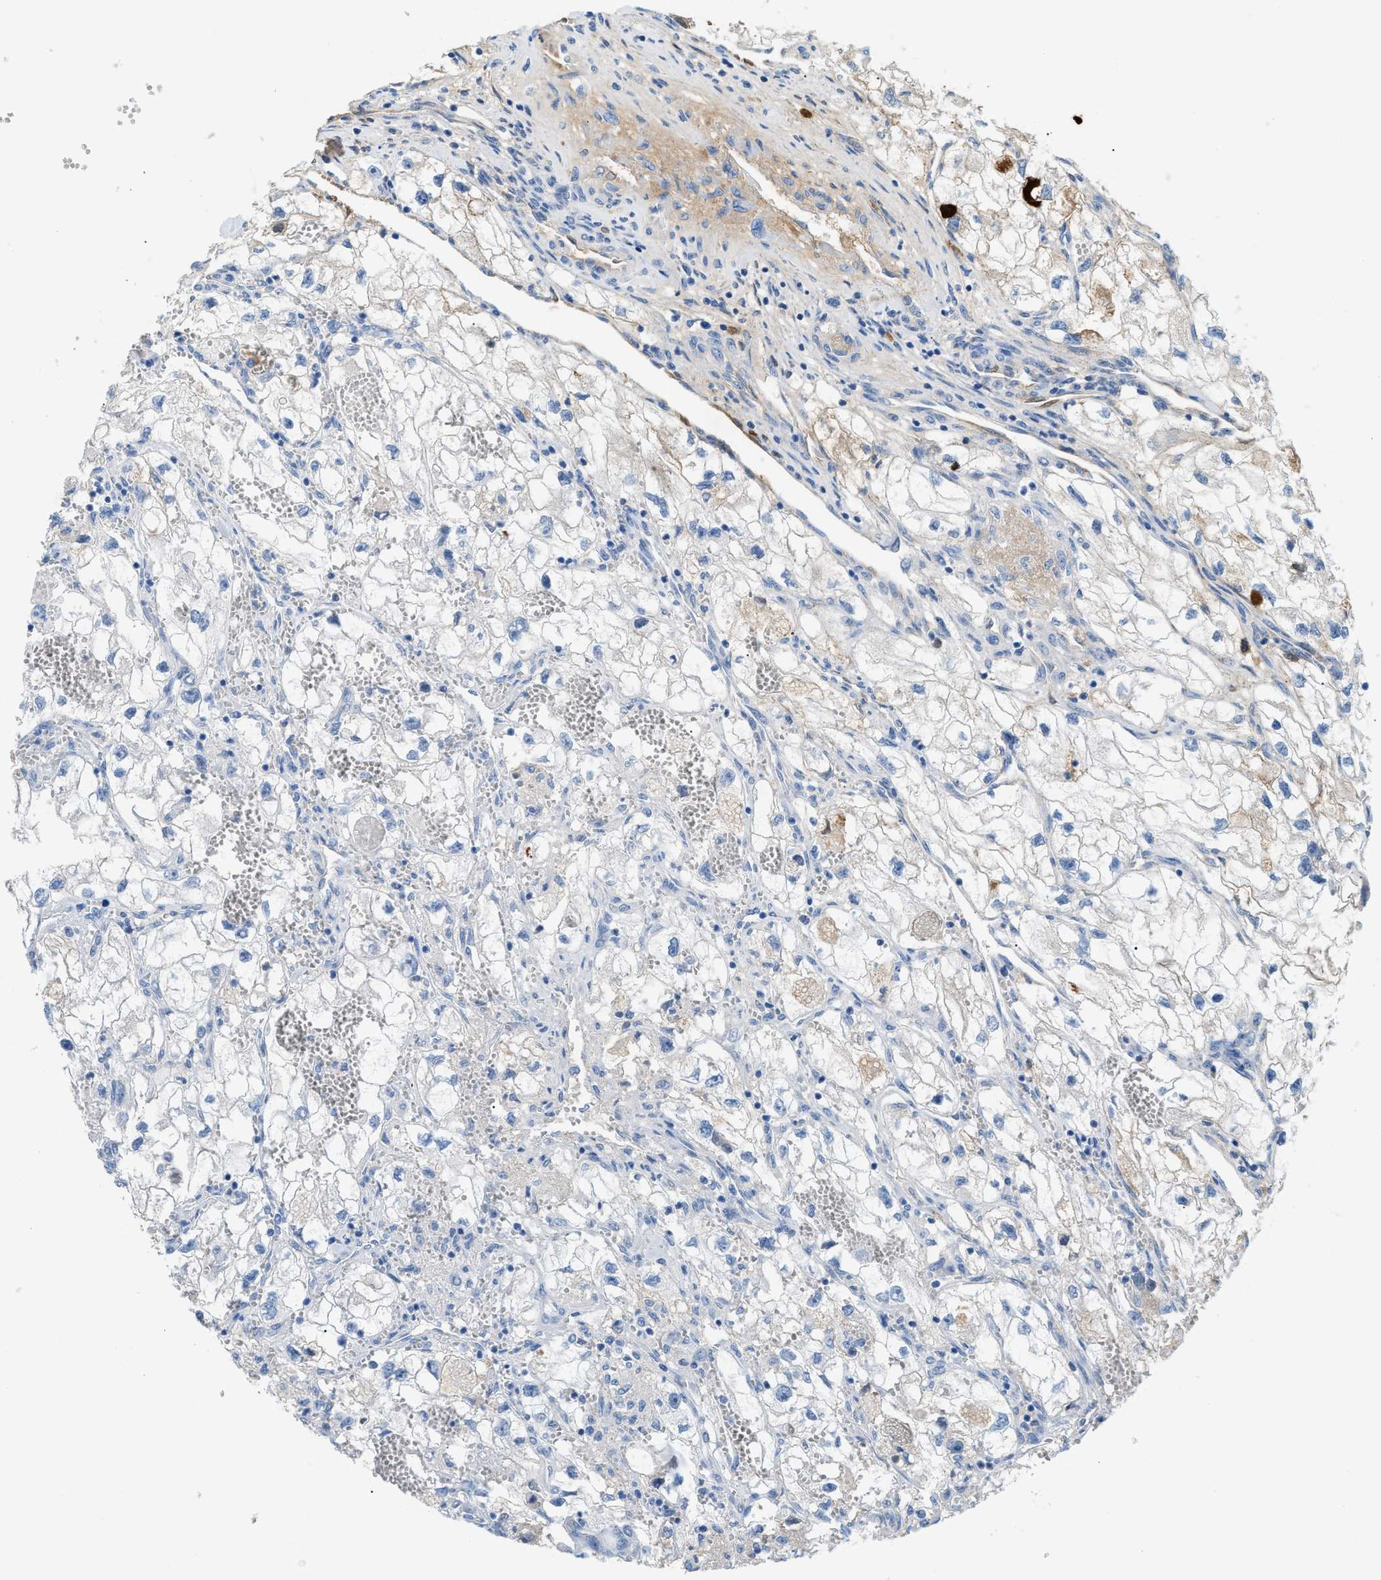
{"staining": {"intensity": "moderate", "quantity": "<25%", "location": "cytoplasmic/membranous"}, "tissue": "renal cancer", "cell_type": "Tumor cells", "image_type": "cancer", "snomed": [{"axis": "morphology", "description": "Adenocarcinoma, NOS"}, {"axis": "topography", "description": "Kidney"}], "caption": "A brown stain labels moderate cytoplasmic/membranous positivity of a protein in human renal cancer (adenocarcinoma) tumor cells. (DAB = brown stain, brightfield microscopy at high magnification).", "gene": "CFI", "patient": {"sex": "female", "age": 70}}